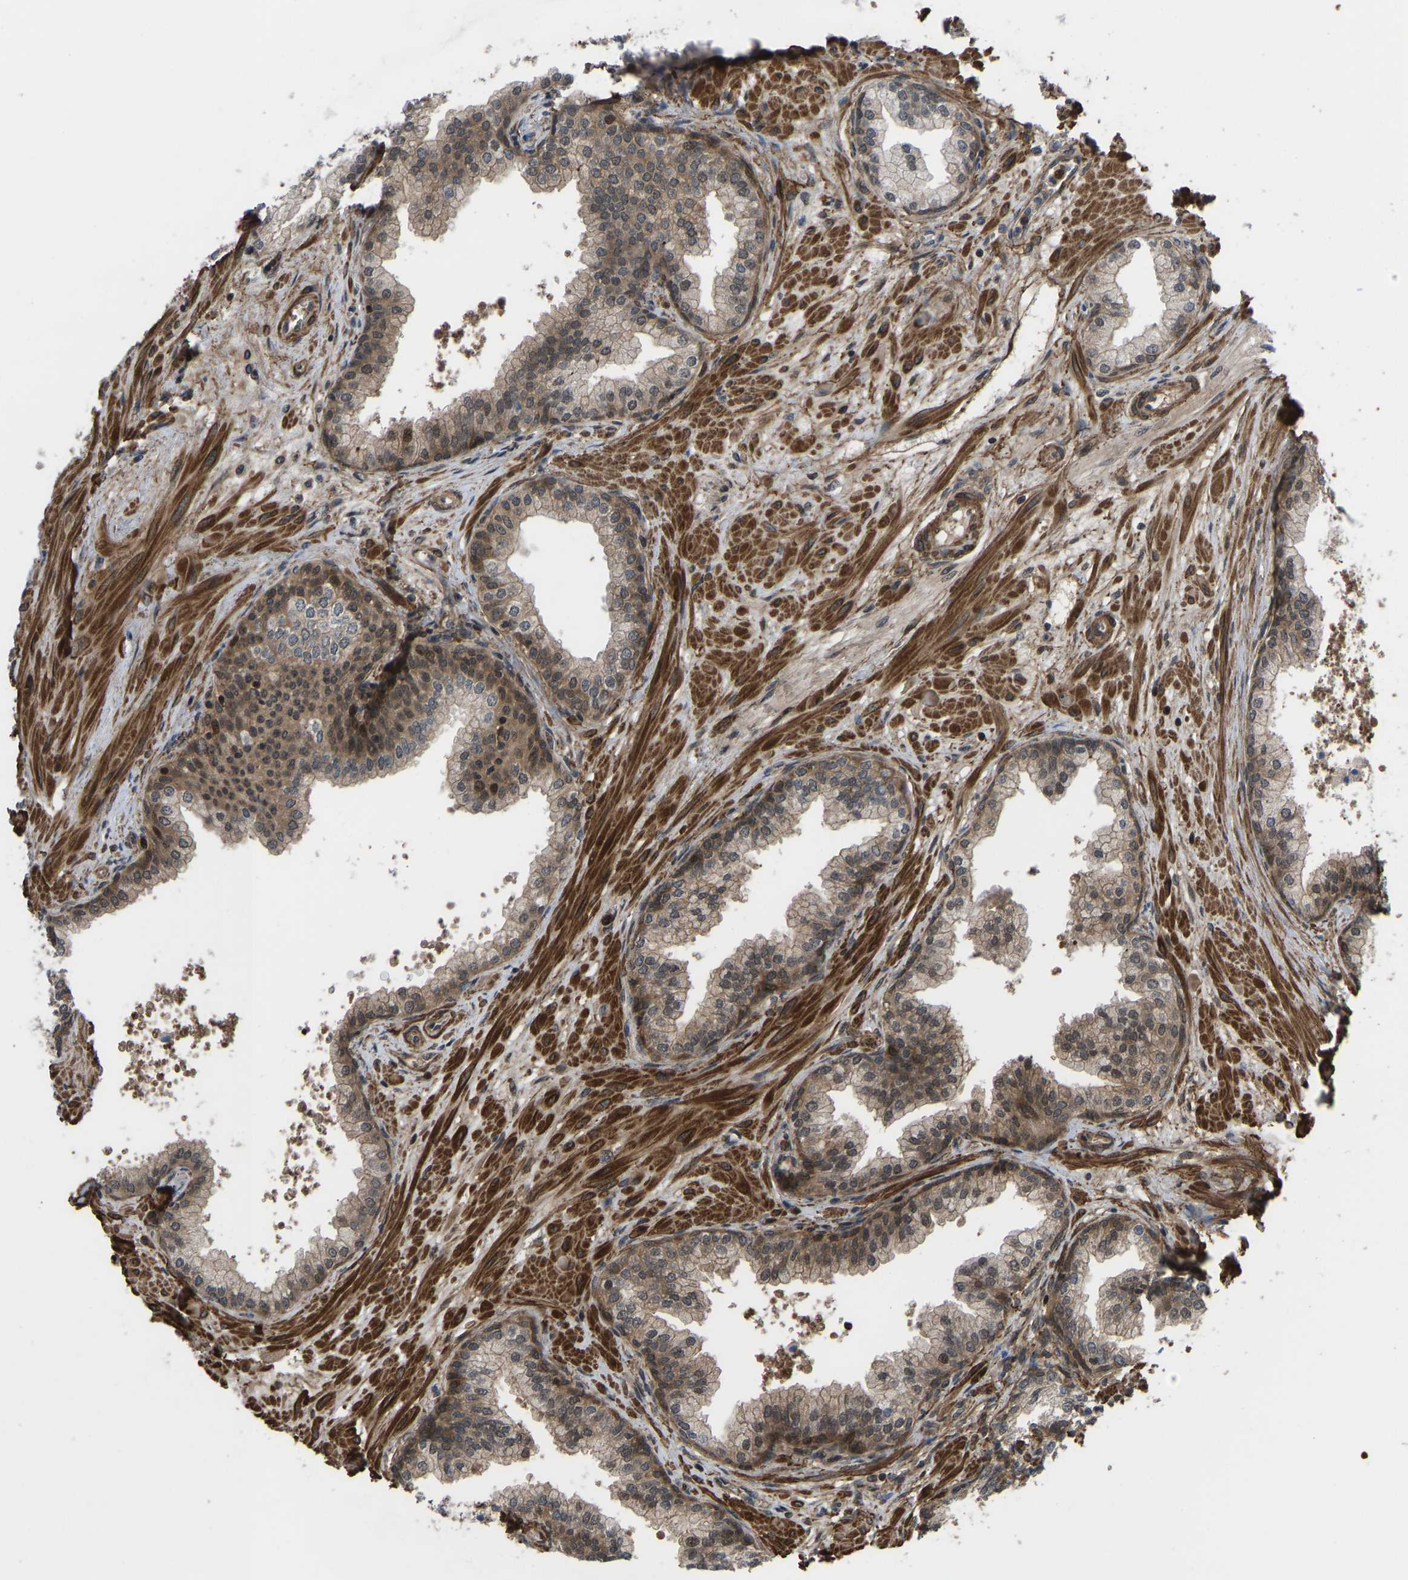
{"staining": {"intensity": "moderate", "quantity": ">75%", "location": "cytoplasmic/membranous,nuclear"}, "tissue": "prostate", "cell_type": "Glandular cells", "image_type": "normal", "snomed": [{"axis": "morphology", "description": "Normal tissue, NOS"}, {"axis": "morphology", "description": "Urothelial carcinoma, Low grade"}, {"axis": "topography", "description": "Urinary bladder"}, {"axis": "topography", "description": "Prostate"}], "caption": "Immunohistochemical staining of benign human prostate shows medium levels of moderate cytoplasmic/membranous,nuclear expression in approximately >75% of glandular cells.", "gene": "CYP7B1", "patient": {"sex": "male", "age": 60}}